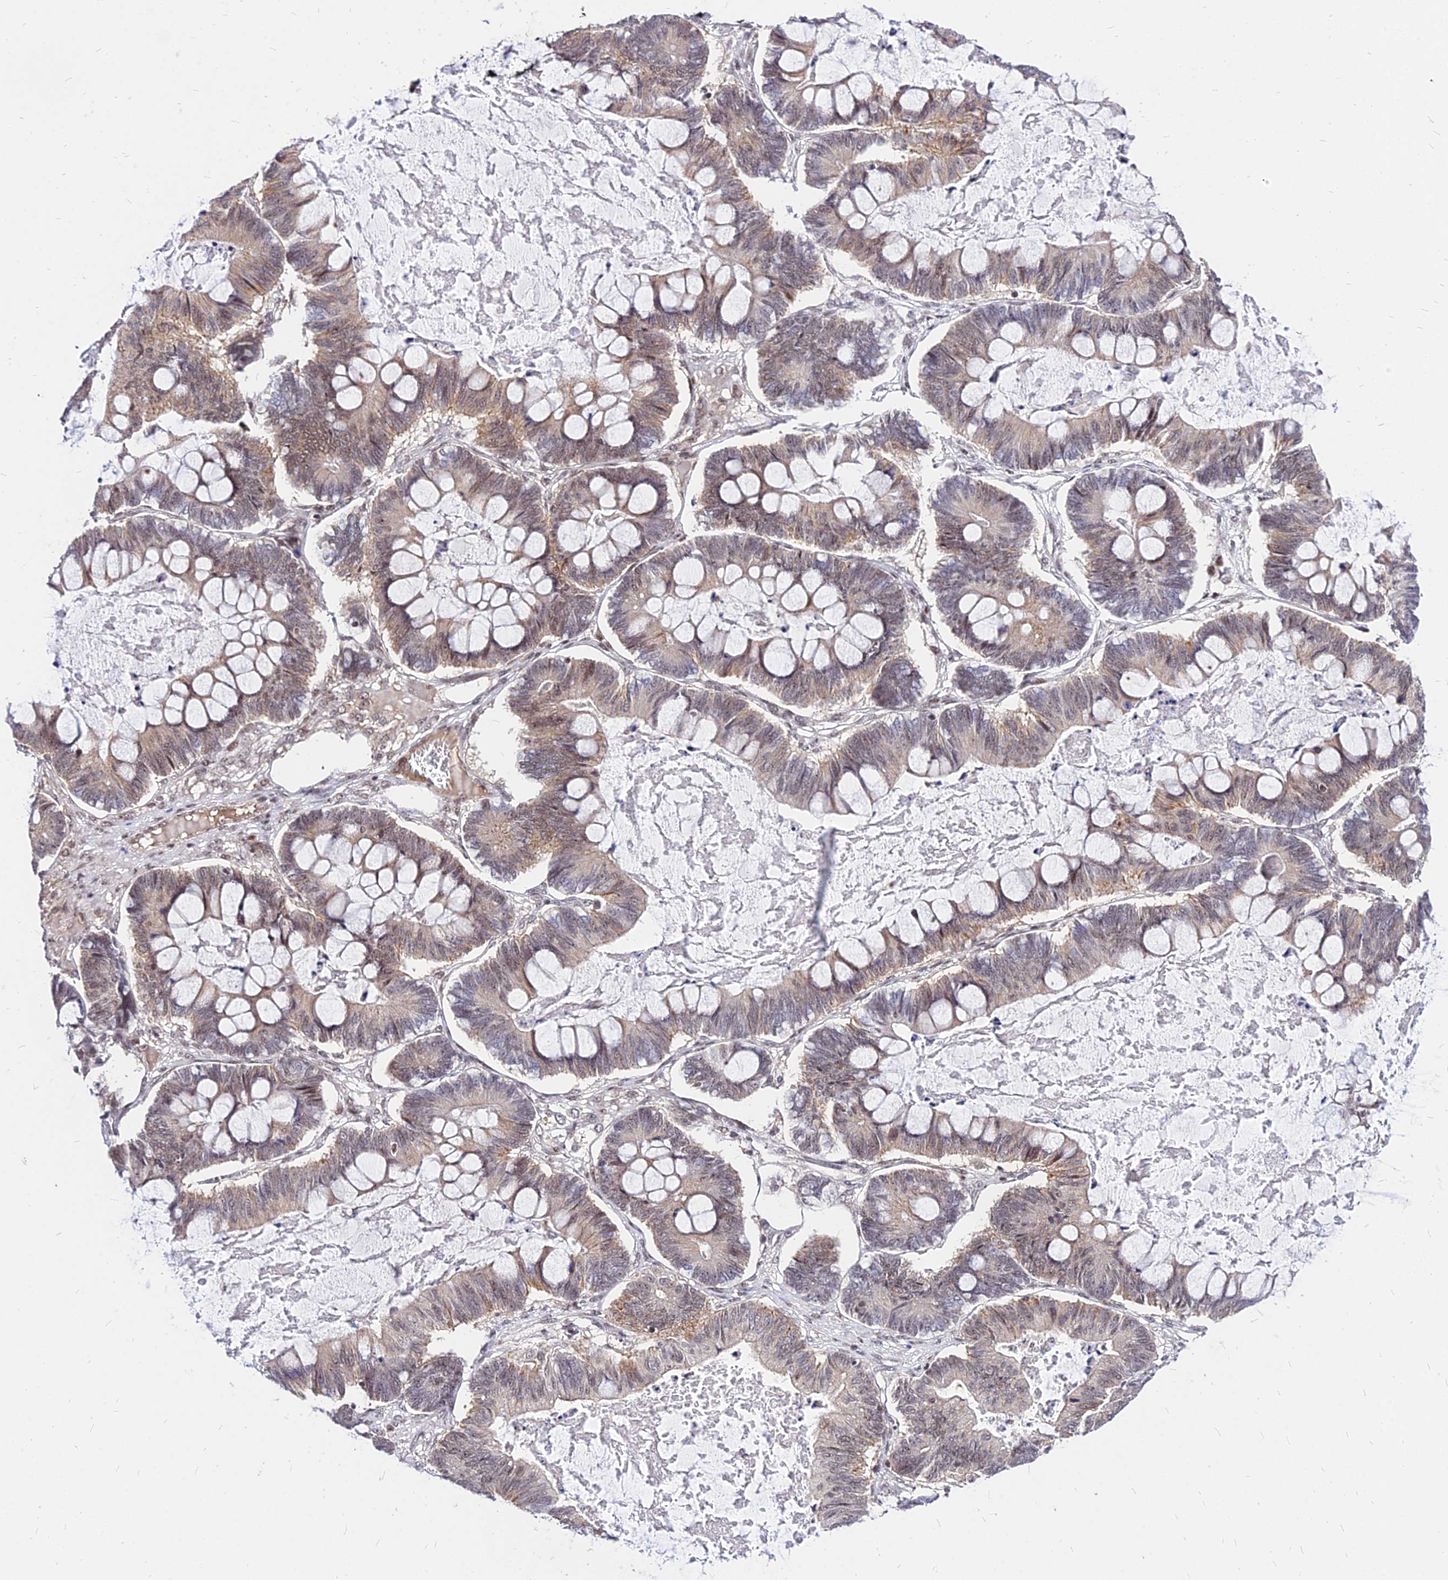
{"staining": {"intensity": "weak", "quantity": "25%-75%", "location": "cytoplasmic/membranous,nuclear"}, "tissue": "ovarian cancer", "cell_type": "Tumor cells", "image_type": "cancer", "snomed": [{"axis": "morphology", "description": "Cystadenocarcinoma, mucinous, NOS"}, {"axis": "topography", "description": "Ovary"}], "caption": "Ovarian cancer (mucinous cystadenocarcinoma) stained for a protein exhibits weak cytoplasmic/membranous and nuclear positivity in tumor cells.", "gene": "DDX55", "patient": {"sex": "female", "age": 61}}